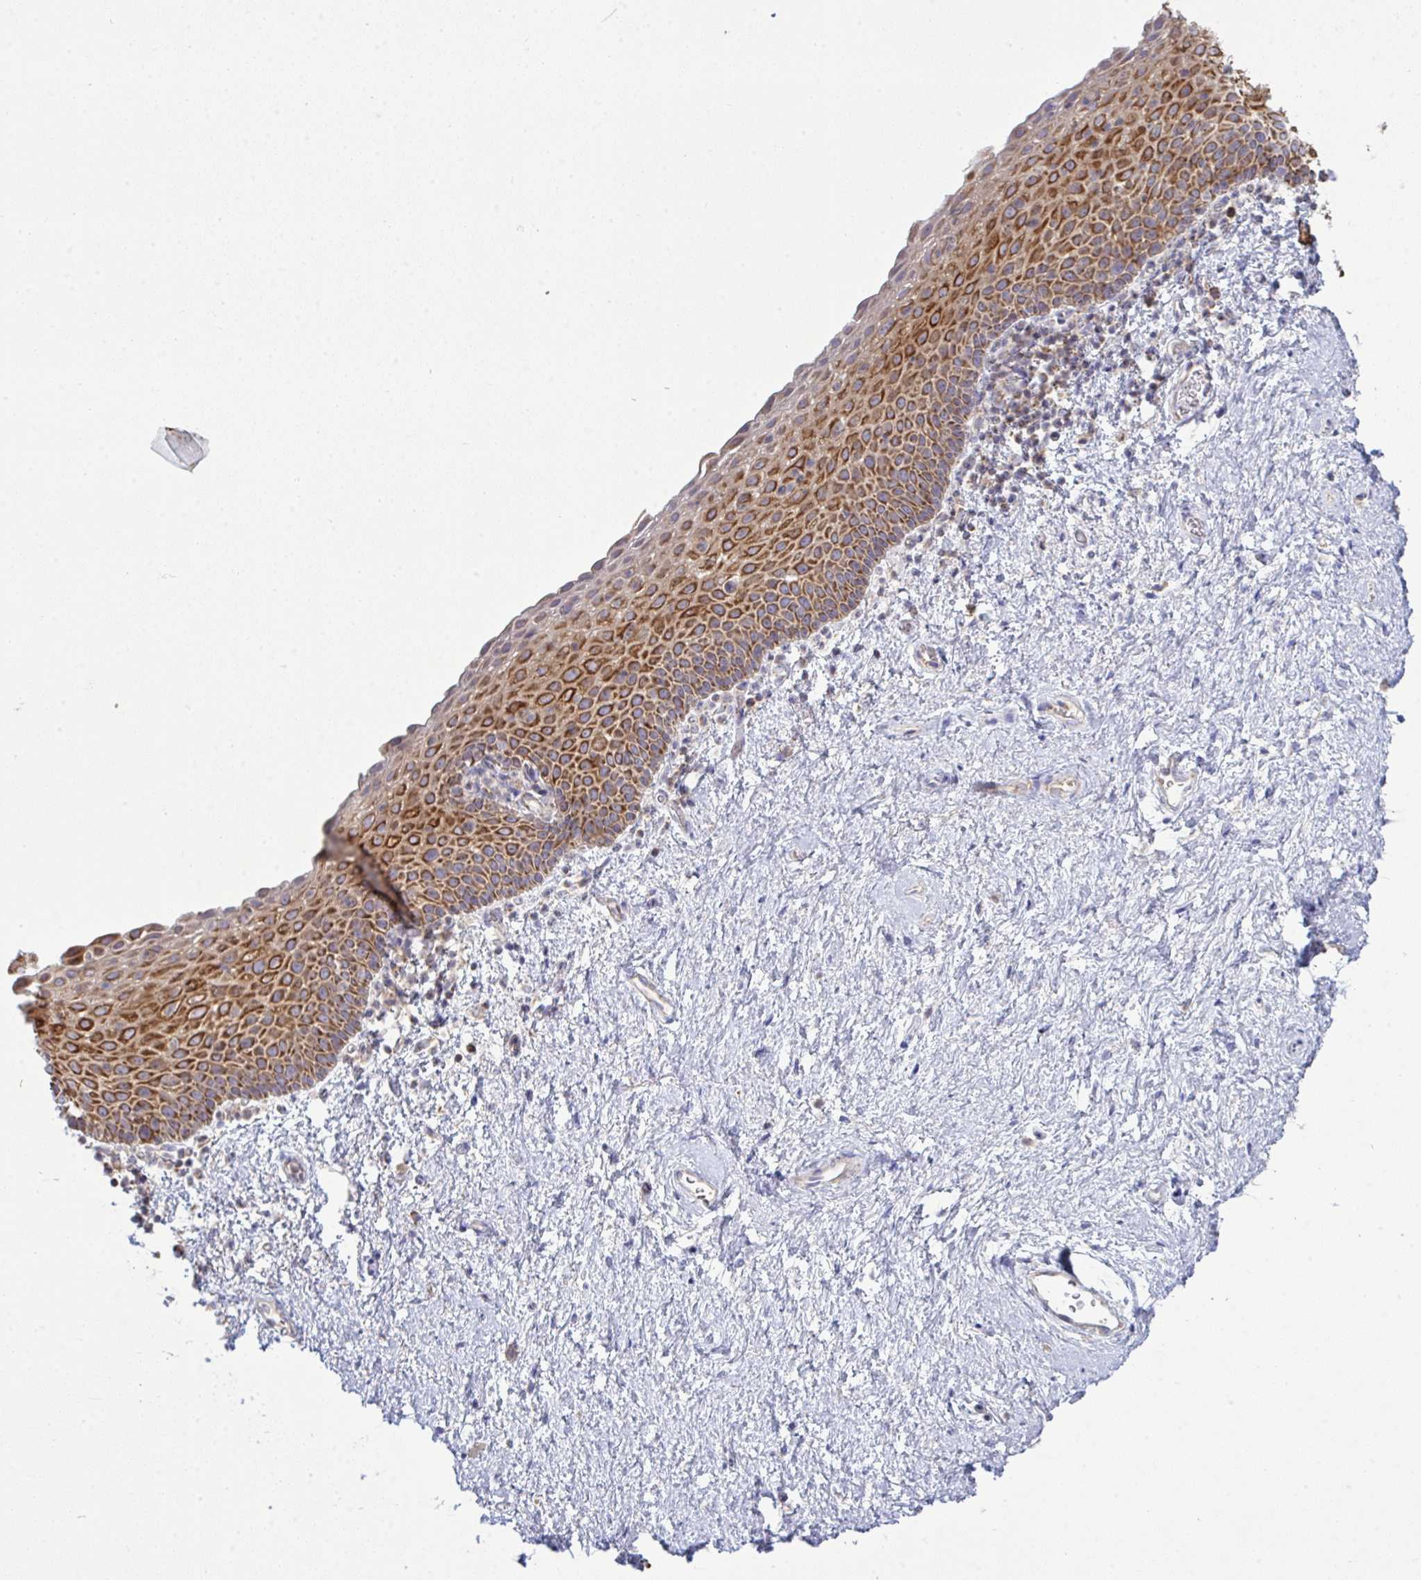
{"staining": {"intensity": "strong", "quantity": "25%-75%", "location": "cytoplasmic/membranous"}, "tissue": "vagina", "cell_type": "Squamous epithelial cells", "image_type": "normal", "snomed": [{"axis": "morphology", "description": "Normal tissue, NOS"}, {"axis": "topography", "description": "Vagina"}], "caption": "Protein staining reveals strong cytoplasmic/membranous staining in about 25%-75% of squamous epithelial cells in unremarkable vagina.", "gene": "NDUFA7", "patient": {"sex": "female", "age": 61}}